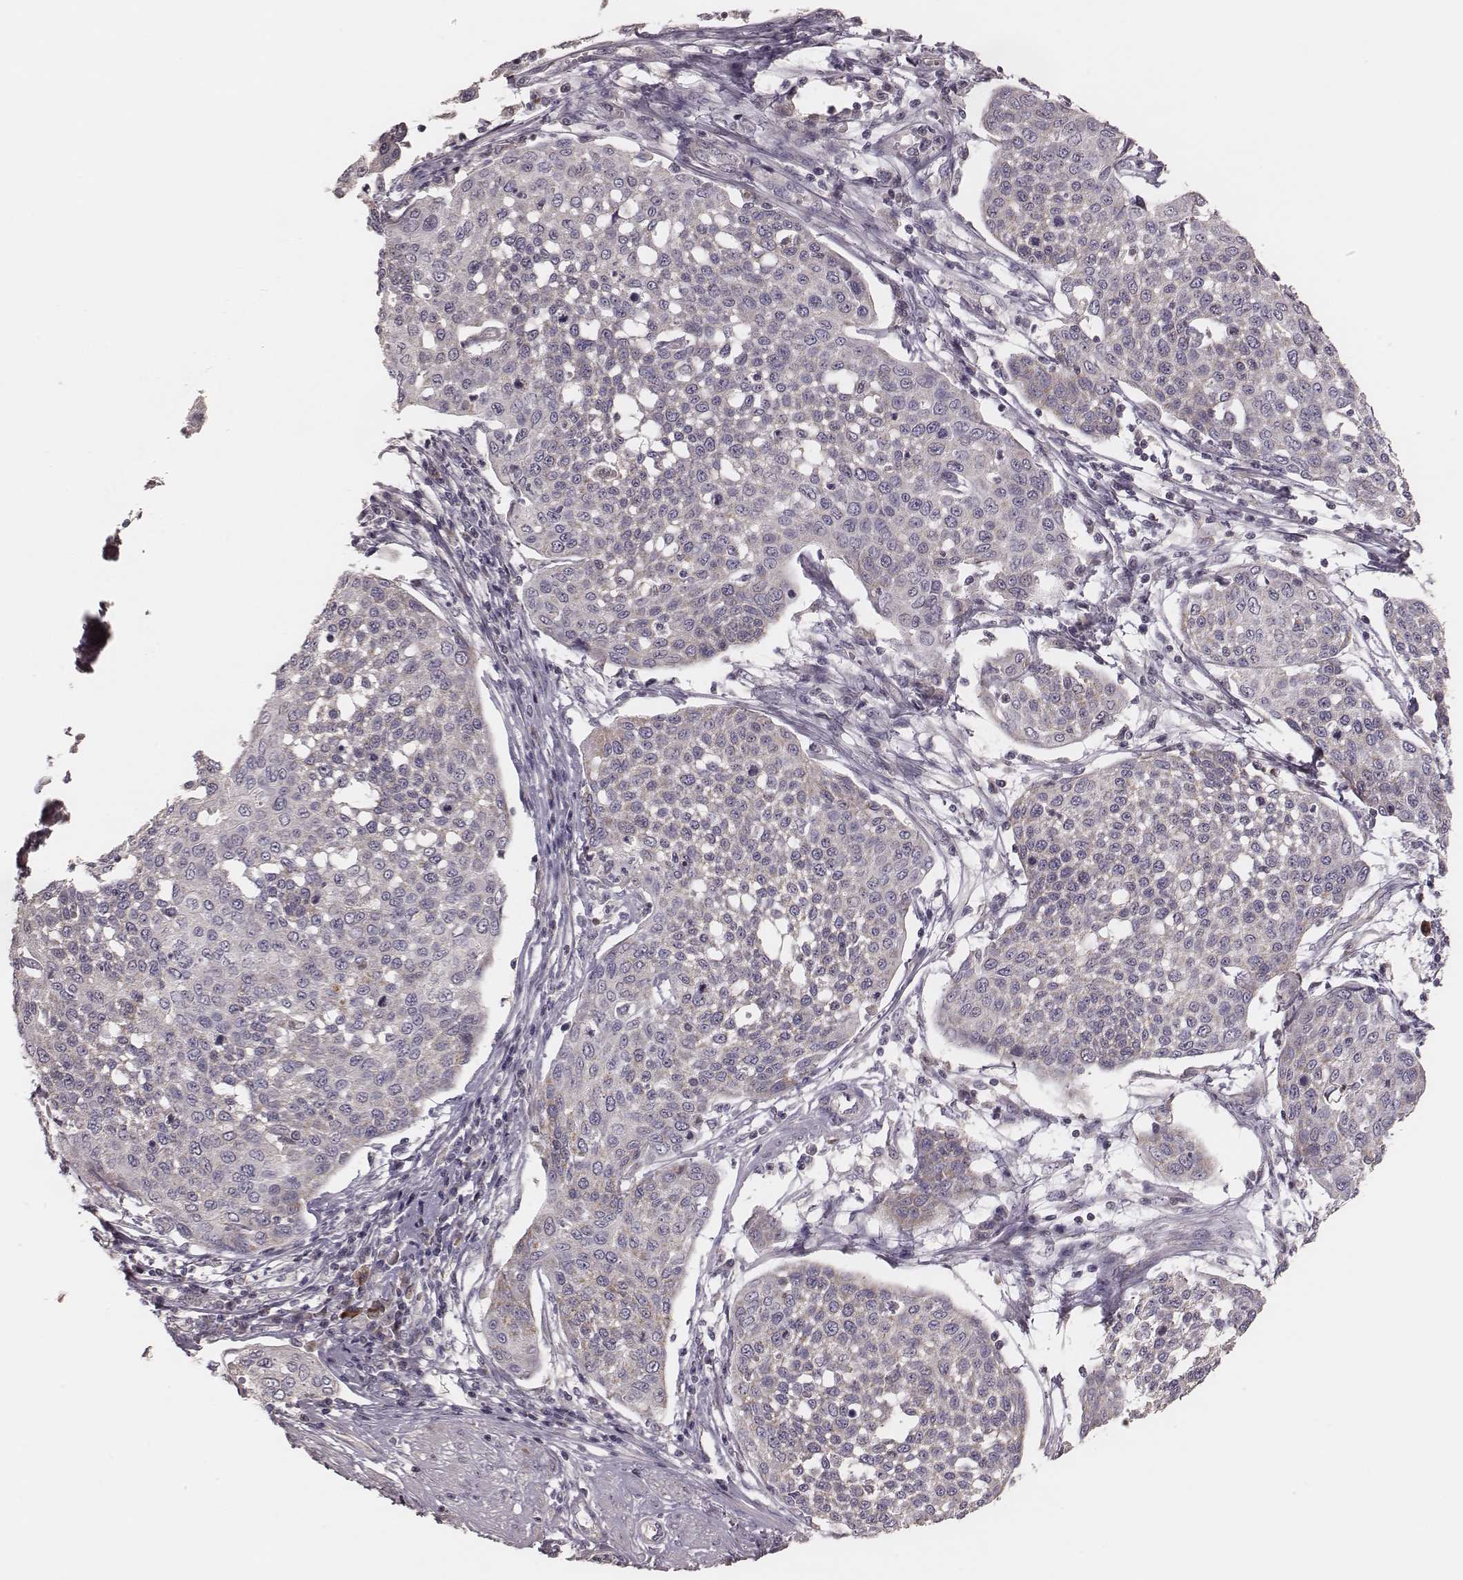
{"staining": {"intensity": "weak", "quantity": "<25%", "location": "cytoplasmic/membranous"}, "tissue": "cervical cancer", "cell_type": "Tumor cells", "image_type": "cancer", "snomed": [{"axis": "morphology", "description": "Squamous cell carcinoma, NOS"}, {"axis": "topography", "description": "Cervix"}], "caption": "Immunohistochemical staining of human cervical cancer demonstrates no significant positivity in tumor cells.", "gene": "MRPS27", "patient": {"sex": "female", "age": 34}}